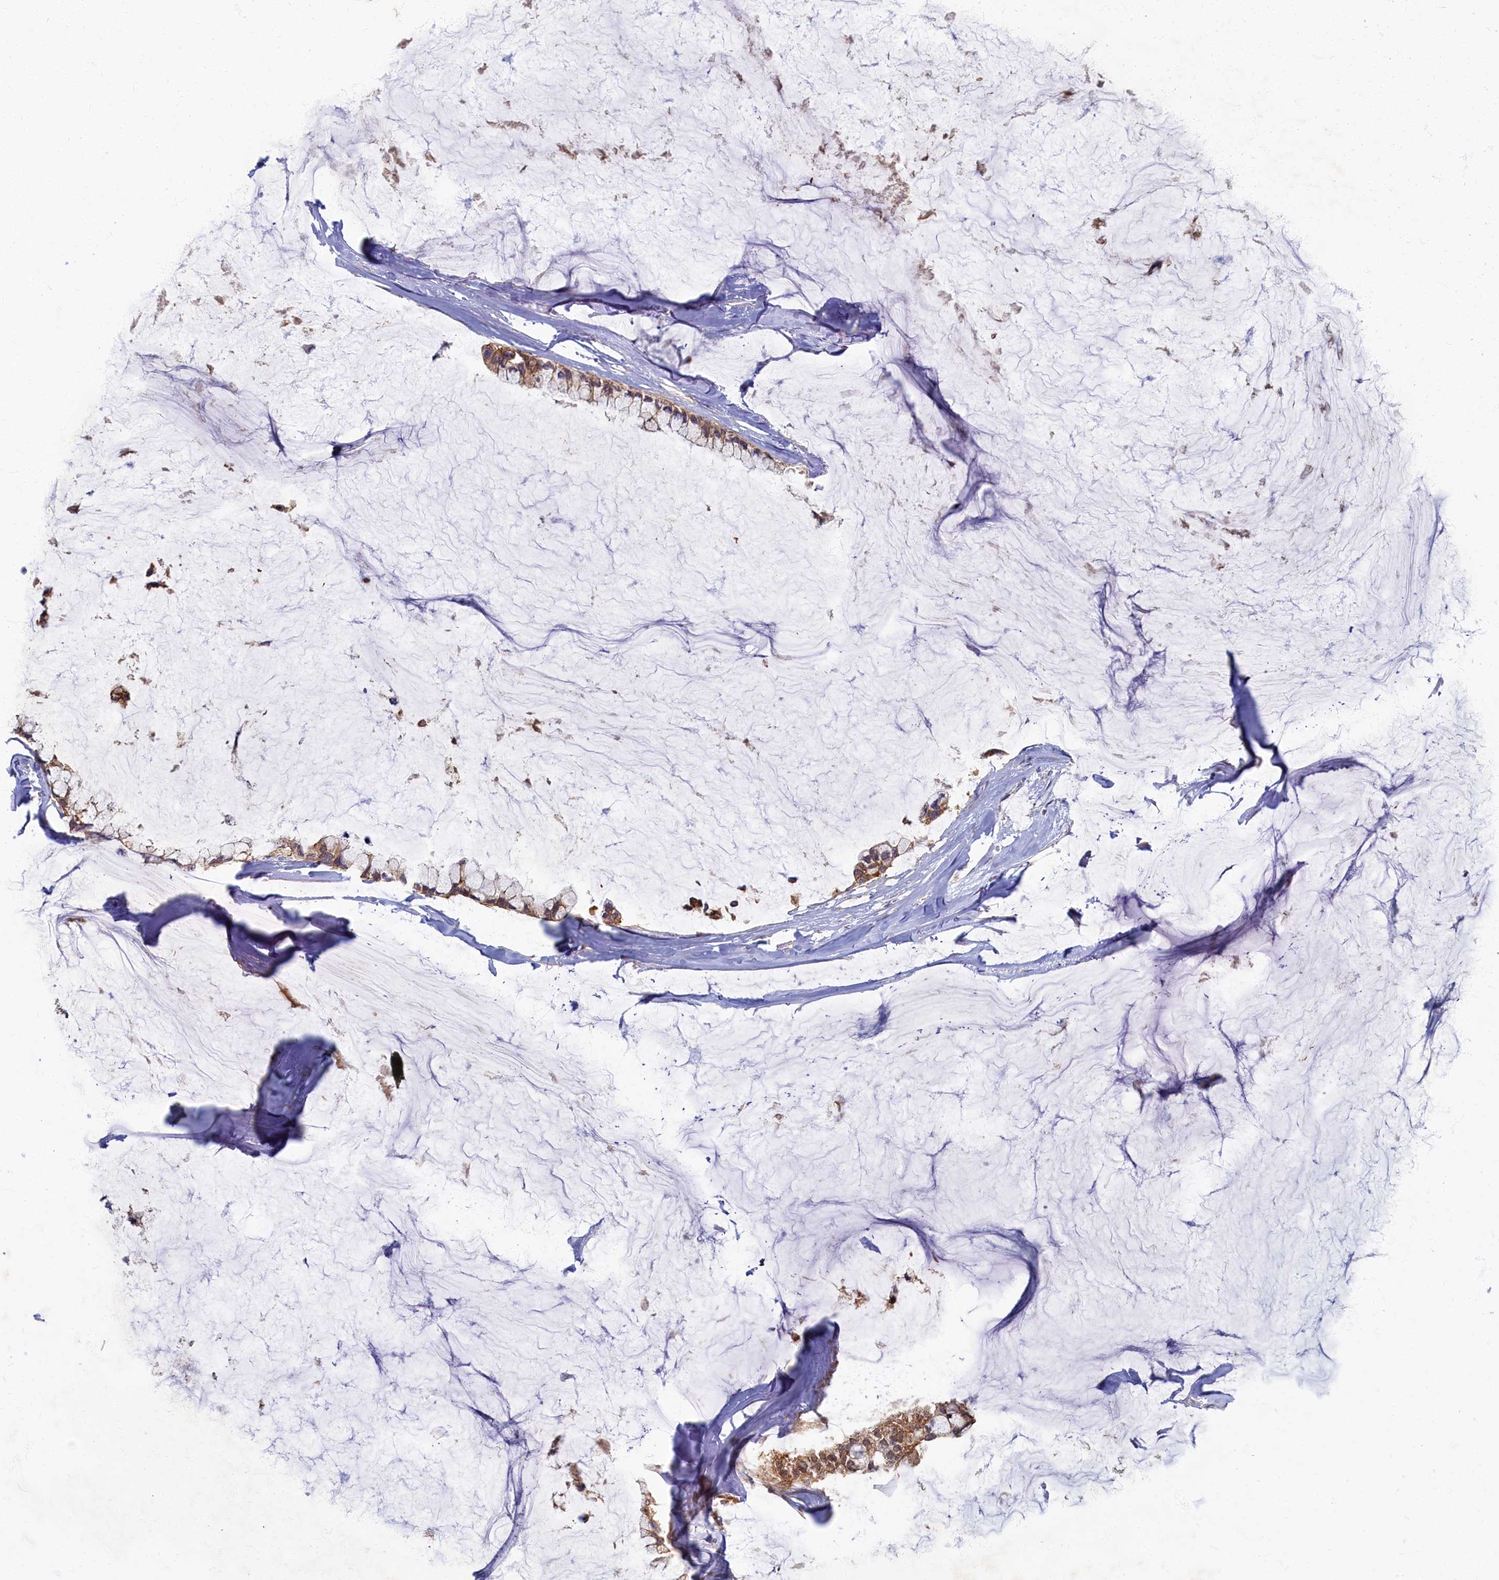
{"staining": {"intensity": "moderate", "quantity": ">75%", "location": "cytoplasmic/membranous"}, "tissue": "ovarian cancer", "cell_type": "Tumor cells", "image_type": "cancer", "snomed": [{"axis": "morphology", "description": "Cystadenocarcinoma, mucinous, NOS"}, {"axis": "topography", "description": "Ovary"}], "caption": "IHC (DAB (3,3'-diaminobenzidine)) staining of human mucinous cystadenocarcinoma (ovarian) exhibits moderate cytoplasmic/membranous protein positivity in about >75% of tumor cells. (brown staining indicates protein expression, while blue staining denotes nuclei).", "gene": "WDR59", "patient": {"sex": "female", "age": 39}}